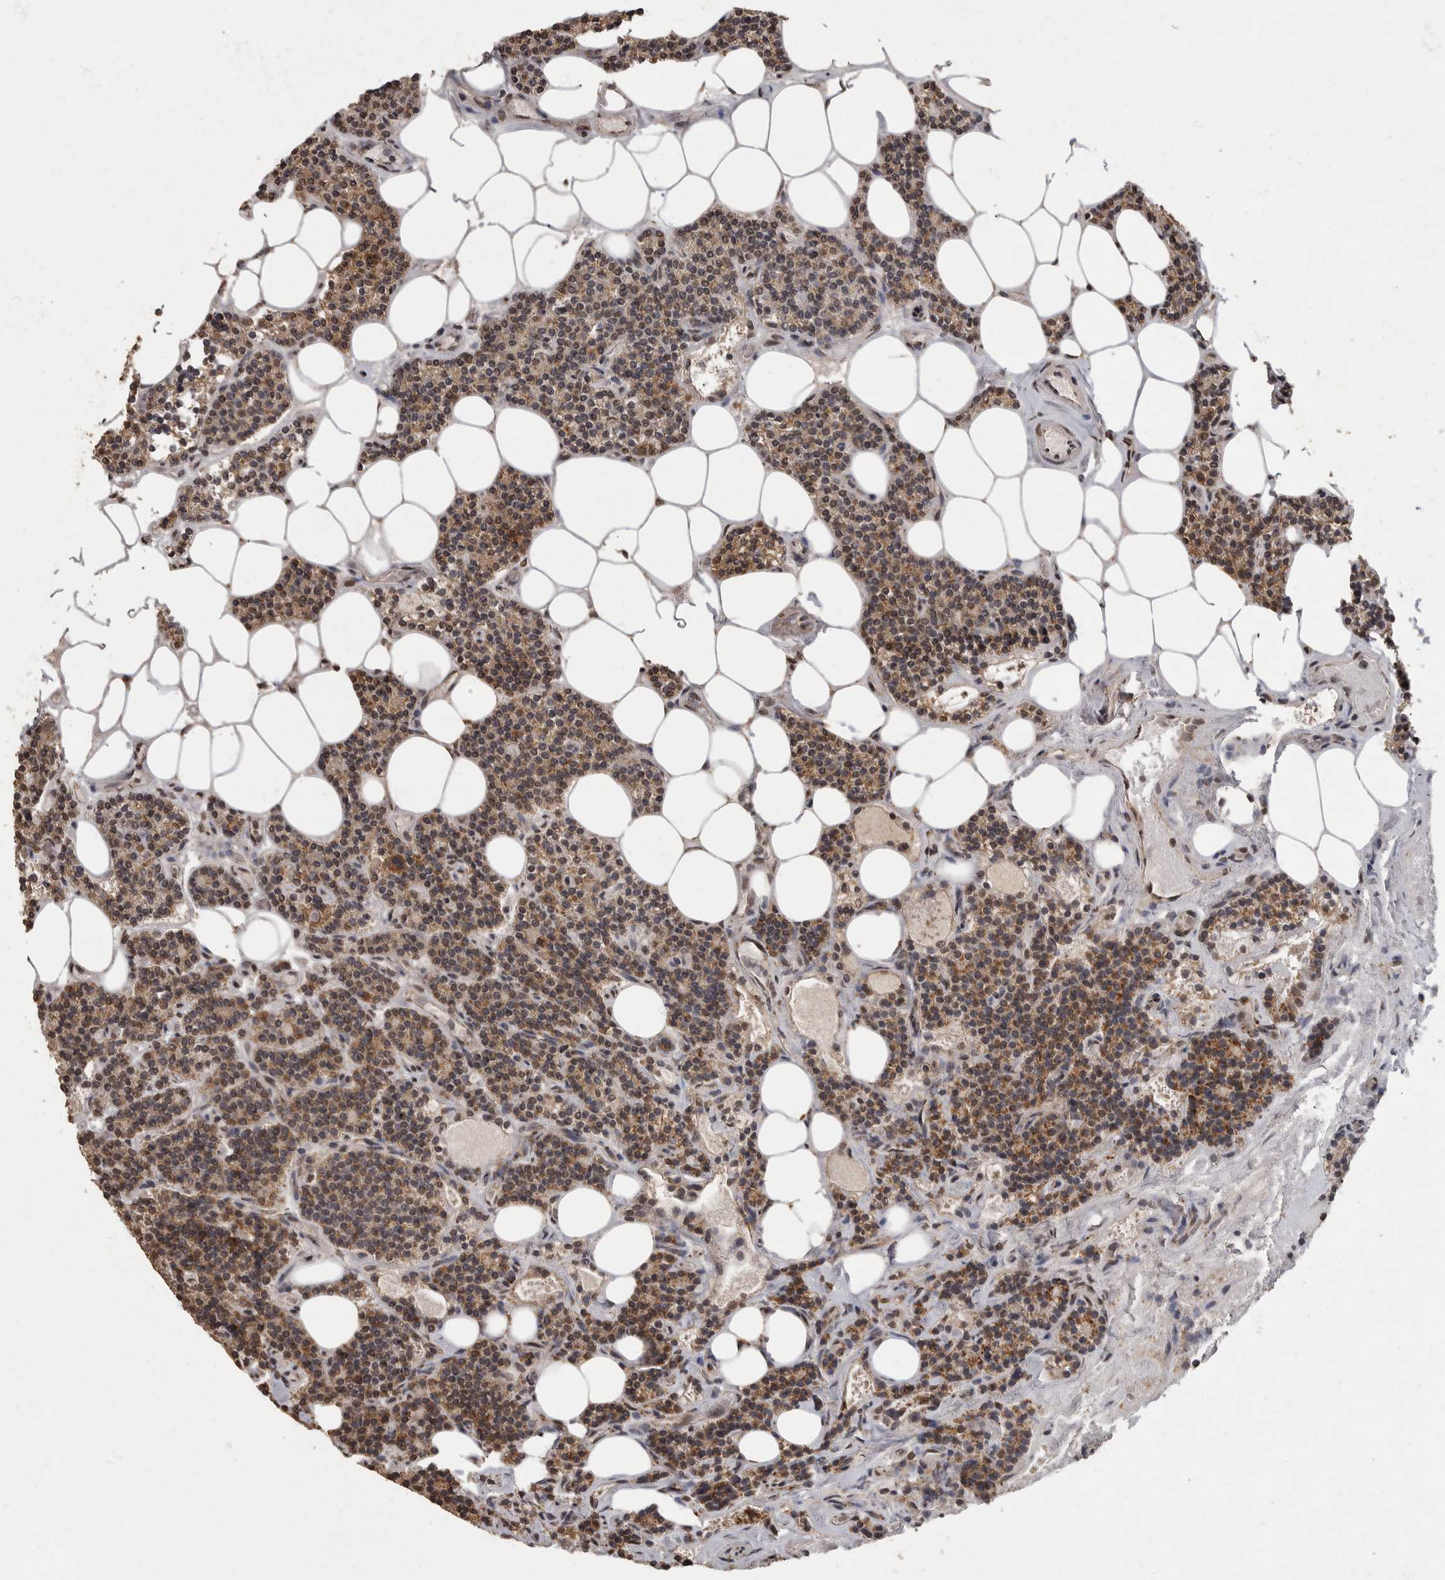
{"staining": {"intensity": "moderate", "quantity": ">75%", "location": "cytoplasmic/membranous"}, "tissue": "parathyroid gland", "cell_type": "Glandular cells", "image_type": "normal", "snomed": [{"axis": "morphology", "description": "Normal tissue, NOS"}, {"axis": "topography", "description": "Parathyroid gland"}], "caption": "This image reveals normal parathyroid gland stained with immunohistochemistry to label a protein in brown. The cytoplasmic/membranous of glandular cells show moderate positivity for the protein. Nuclei are counter-stained blue.", "gene": "MAFG", "patient": {"sex": "female", "age": 43}}